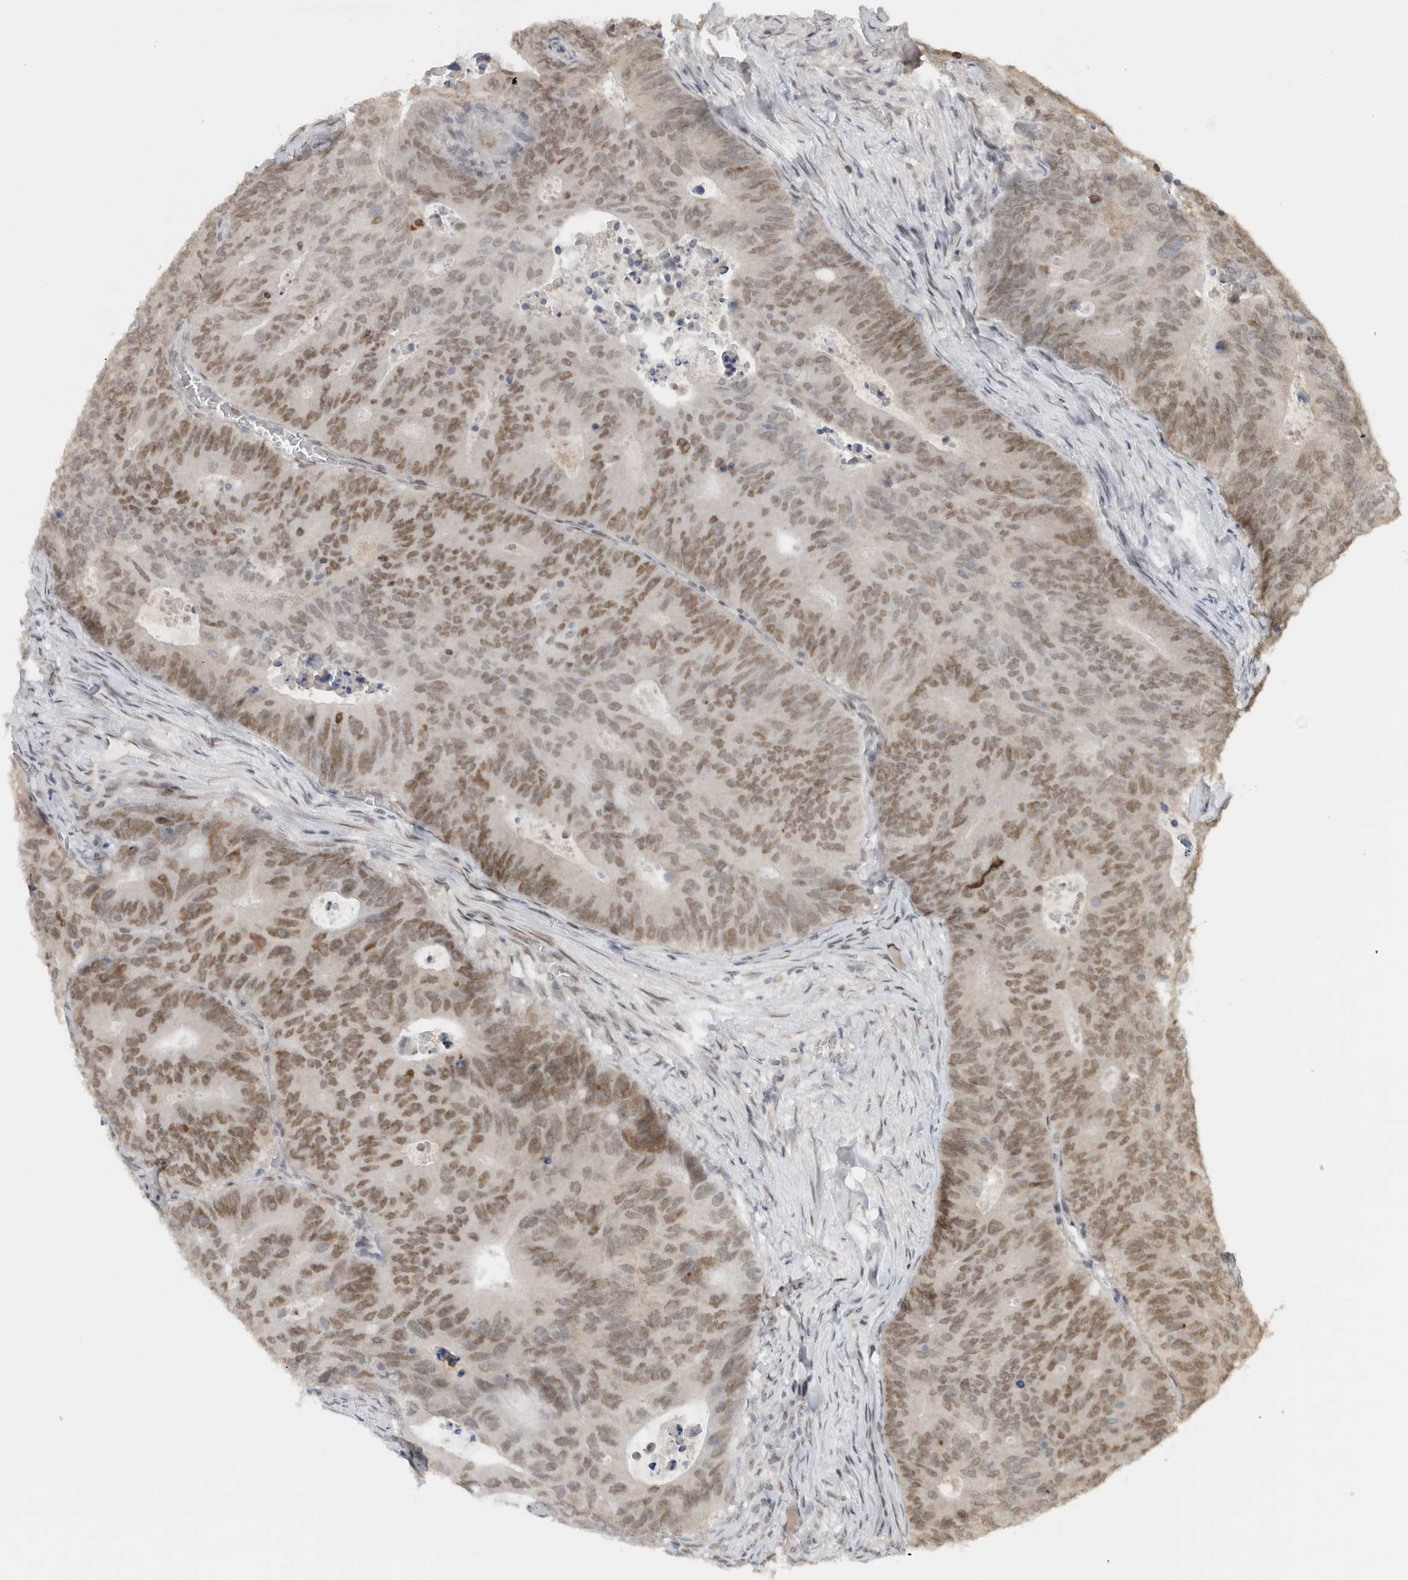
{"staining": {"intensity": "moderate", "quantity": ">75%", "location": "nuclear"}, "tissue": "colorectal cancer", "cell_type": "Tumor cells", "image_type": "cancer", "snomed": [{"axis": "morphology", "description": "Adenocarcinoma, NOS"}, {"axis": "topography", "description": "Colon"}], "caption": "About >75% of tumor cells in human colorectal cancer (adenocarcinoma) display moderate nuclear protein expression as visualized by brown immunohistochemical staining.", "gene": "HNRNPR", "patient": {"sex": "male", "age": 87}}